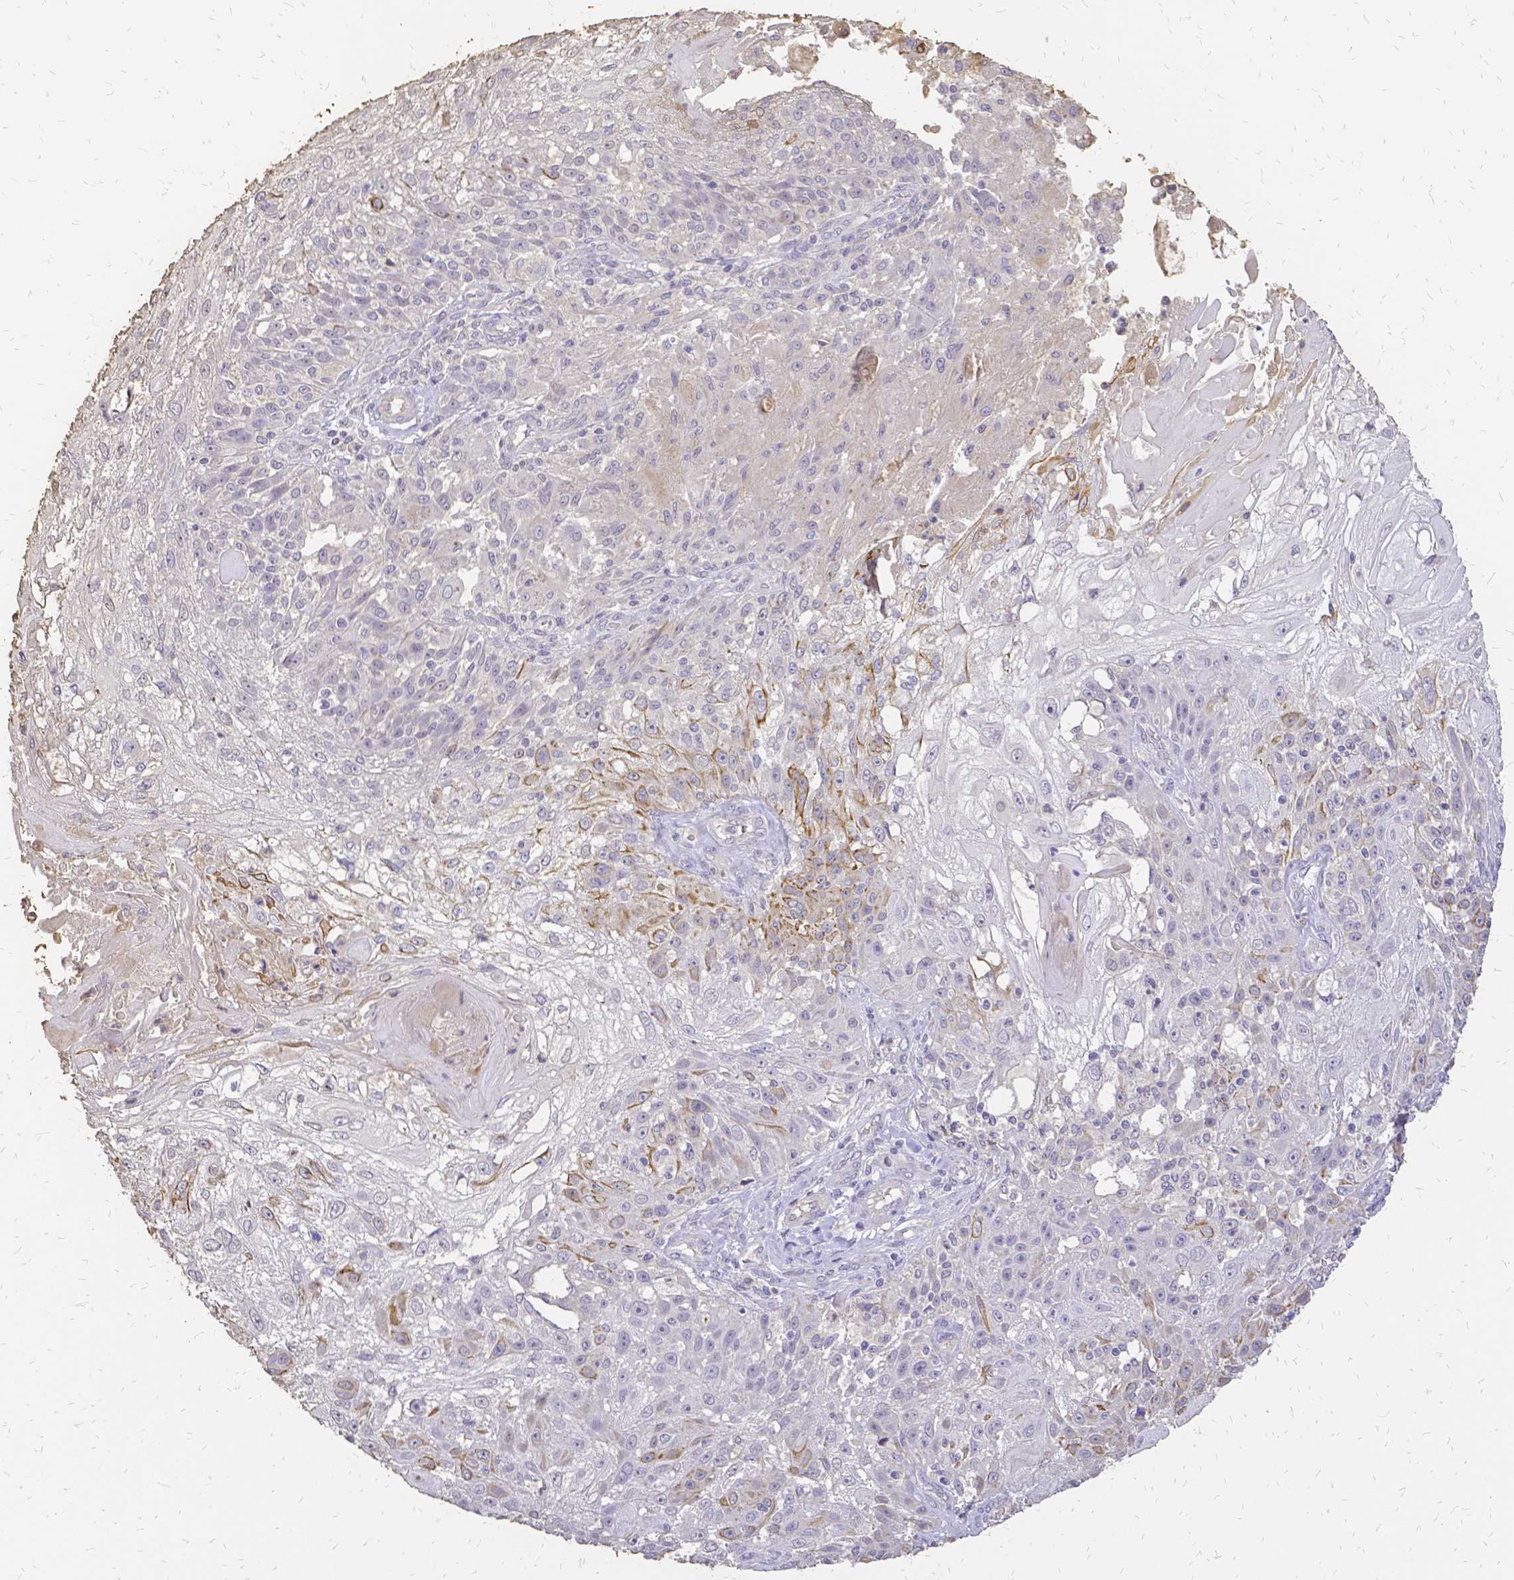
{"staining": {"intensity": "negative", "quantity": "none", "location": "none"}, "tissue": "skin cancer", "cell_type": "Tumor cells", "image_type": "cancer", "snomed": [{"axis": "morphology", "description": "Normal tissue, NOS"}, {"axis": "morphology", "description": "Squamous cell carcinoma, NOS"}, {"axis": "topography", "description": "Skin"}], "caption": "Skin cancer (squamous cell carcinoma) was stained to show a protein in brown. There is no significant expression in tumor cells. (DAB immunohistochemistry visualized using brightfield microscopy, high magnification).", "gene": "CIB1", "patient": {"sex": "female", "age": 83}}